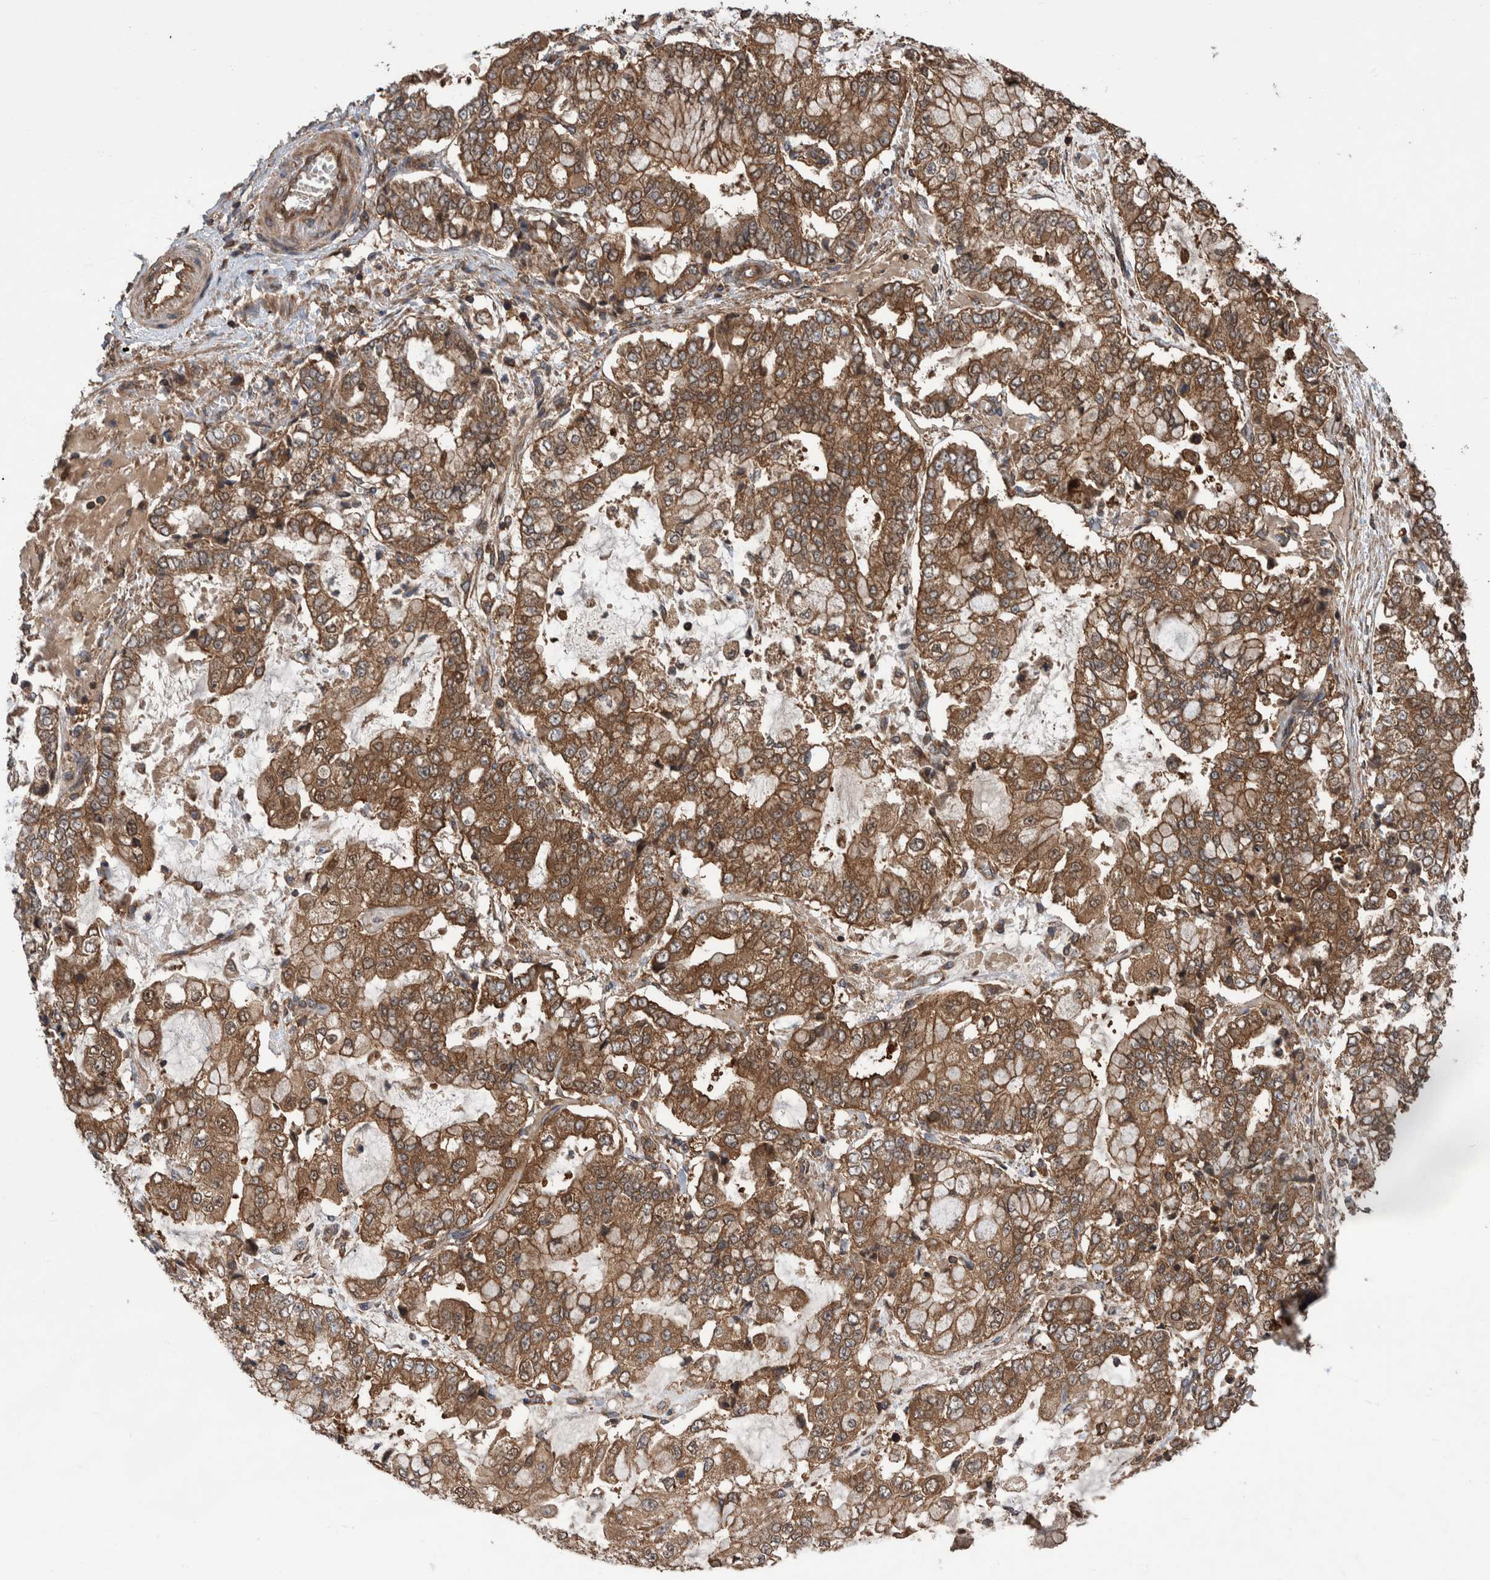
{"staining": {"intensity": "moderate", "quantity": ">75%", "location": "cytoplasmic/membranous"}, "tissue": "stomach cancer", "cell_type": "Tumor cells", "image_type": "cancer", "snomed": [{"axis": "morphology", "description": "Adenocarcinoma, NOS"}, {"axis": "topography", "description": "Stomach"}], "caption": "Immunohistochemistry image of stomach cancer (adenocarcinoma) stained for a protein (brown), which shows medium levels of moderate cytoplasmic/membranous positivity in about >75% of tumor cells.", "gene": "VBP1", "patient": {"sex": "male", "age": 76}}